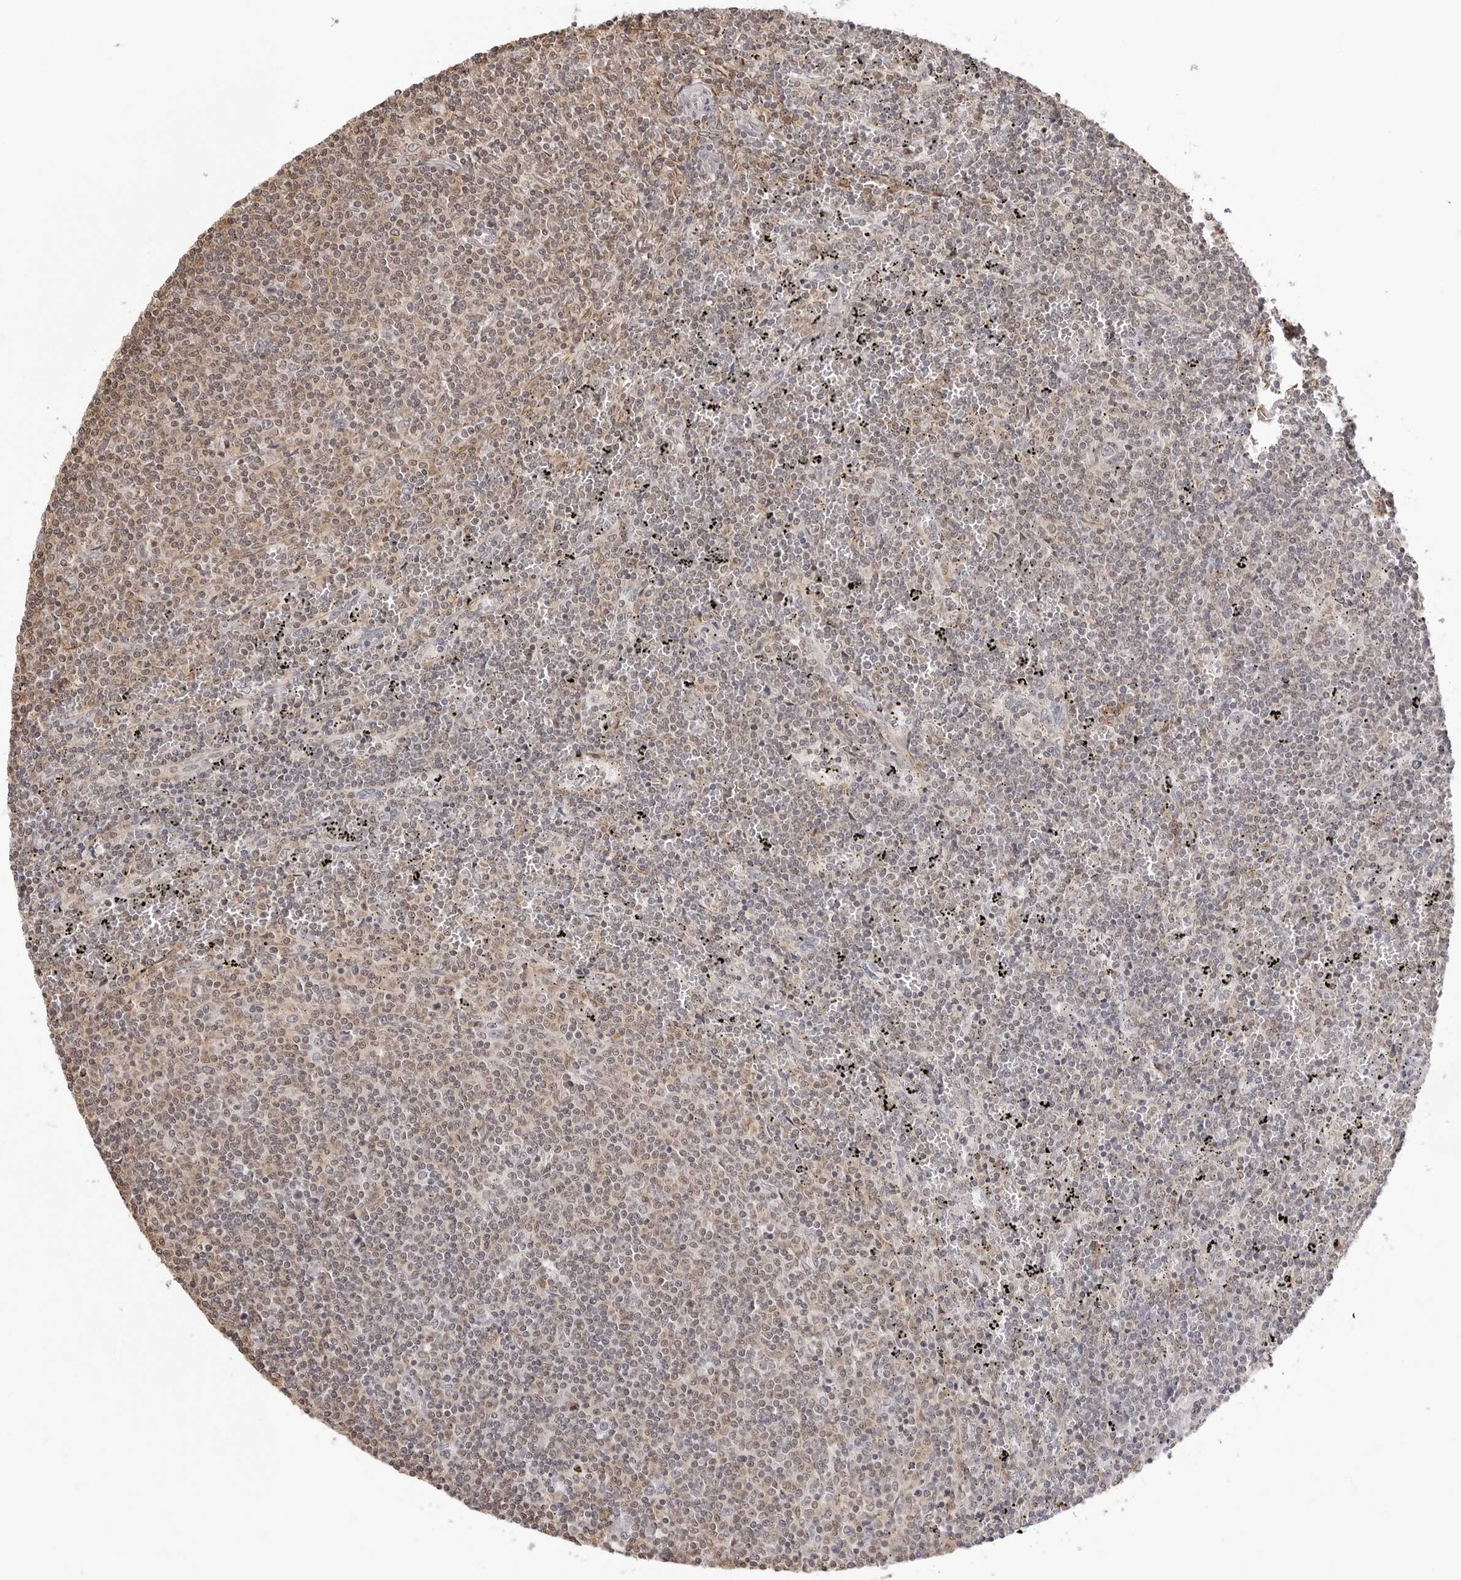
{"staining": {"intensity": "weak", "quantity": "<25%", "location": "cytoplasmic/membranous"}, "tissue": "lymphoma", "cell_type": "Tumor cells", "image_type": "cancer", "snomed": [{"axis": "morphology", "description": "Malignant lymphoma, non-Hodgkin's type, Low grade"}, {"axis": "topography", "description": "Spleen"}], "caption": "Tumor cells show no significant protein positivity in low-grade malignant lymphoma, non-Hodgkin's type.", "gene": "UNK", "patient": {"sex": "female", "age": 50}}